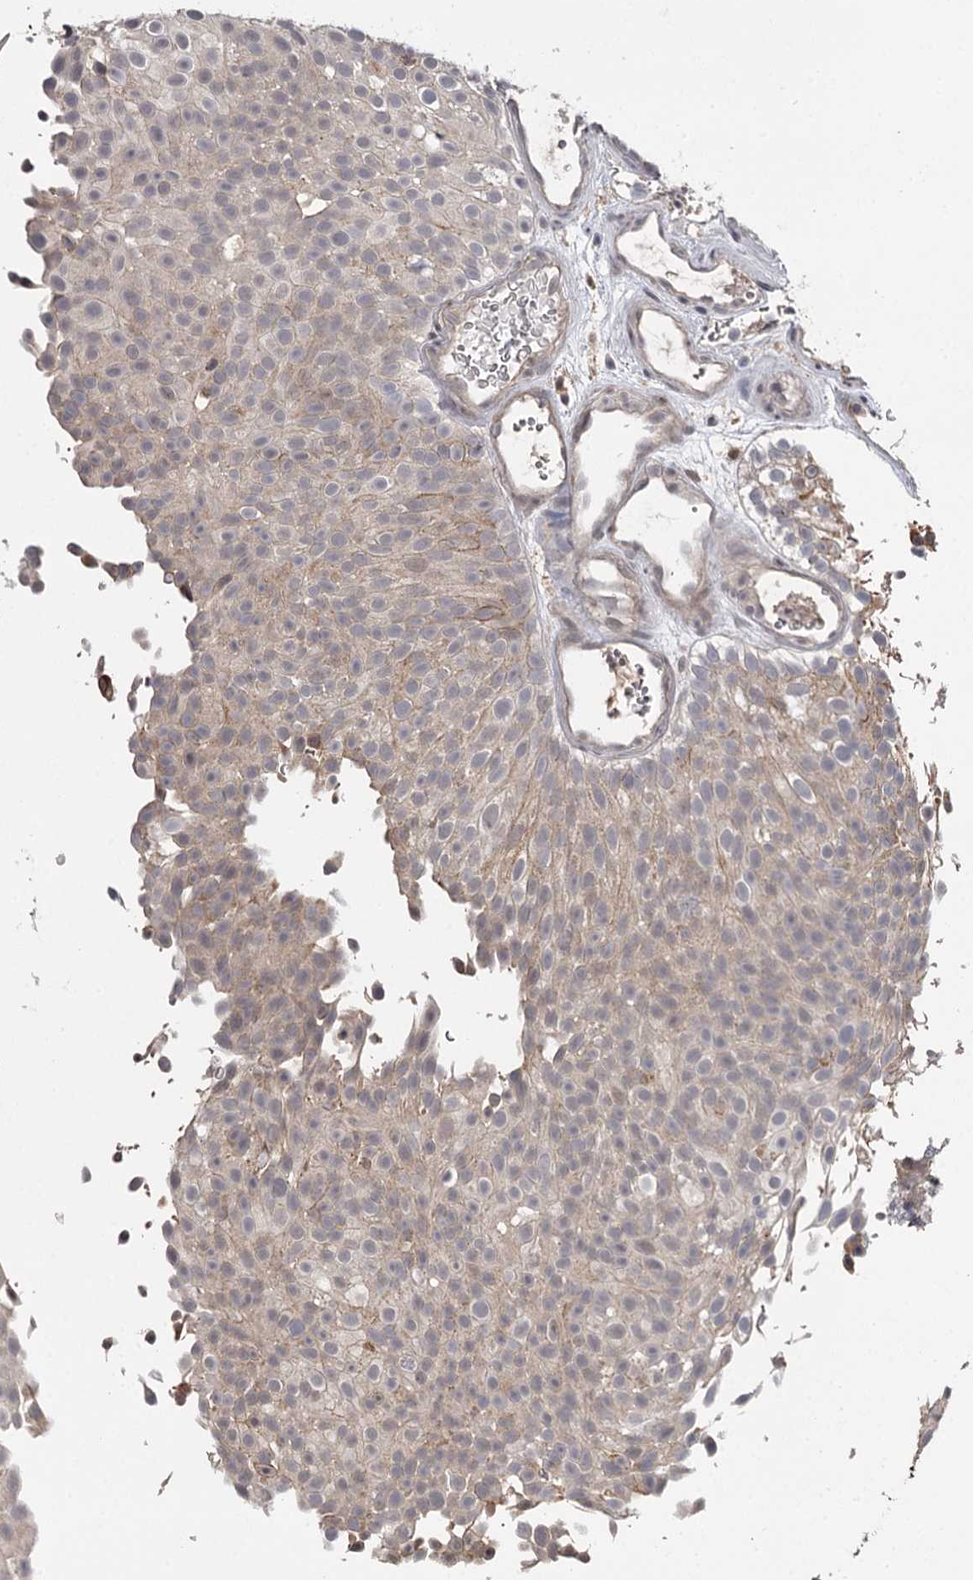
{"staining": {"intensity": "weak", "quantity": "<25%", "location": "nuclear"}, "tissue": "urothelial cancer", "cell_type": "Tumor cells", "image_type": "cancer", "snomed": [{"axis": "morphology", "description": "Urothelial carcinoma, Low grade"}, {"axis": "topography", "description": "Urinary bladder"}], "caption": "Protein analysis of low-grade urothelial carcinoma shows no significant expression in tumor cells.", "gene": "CWF19L2", "patient": {"sex": "male", "age": 78}}